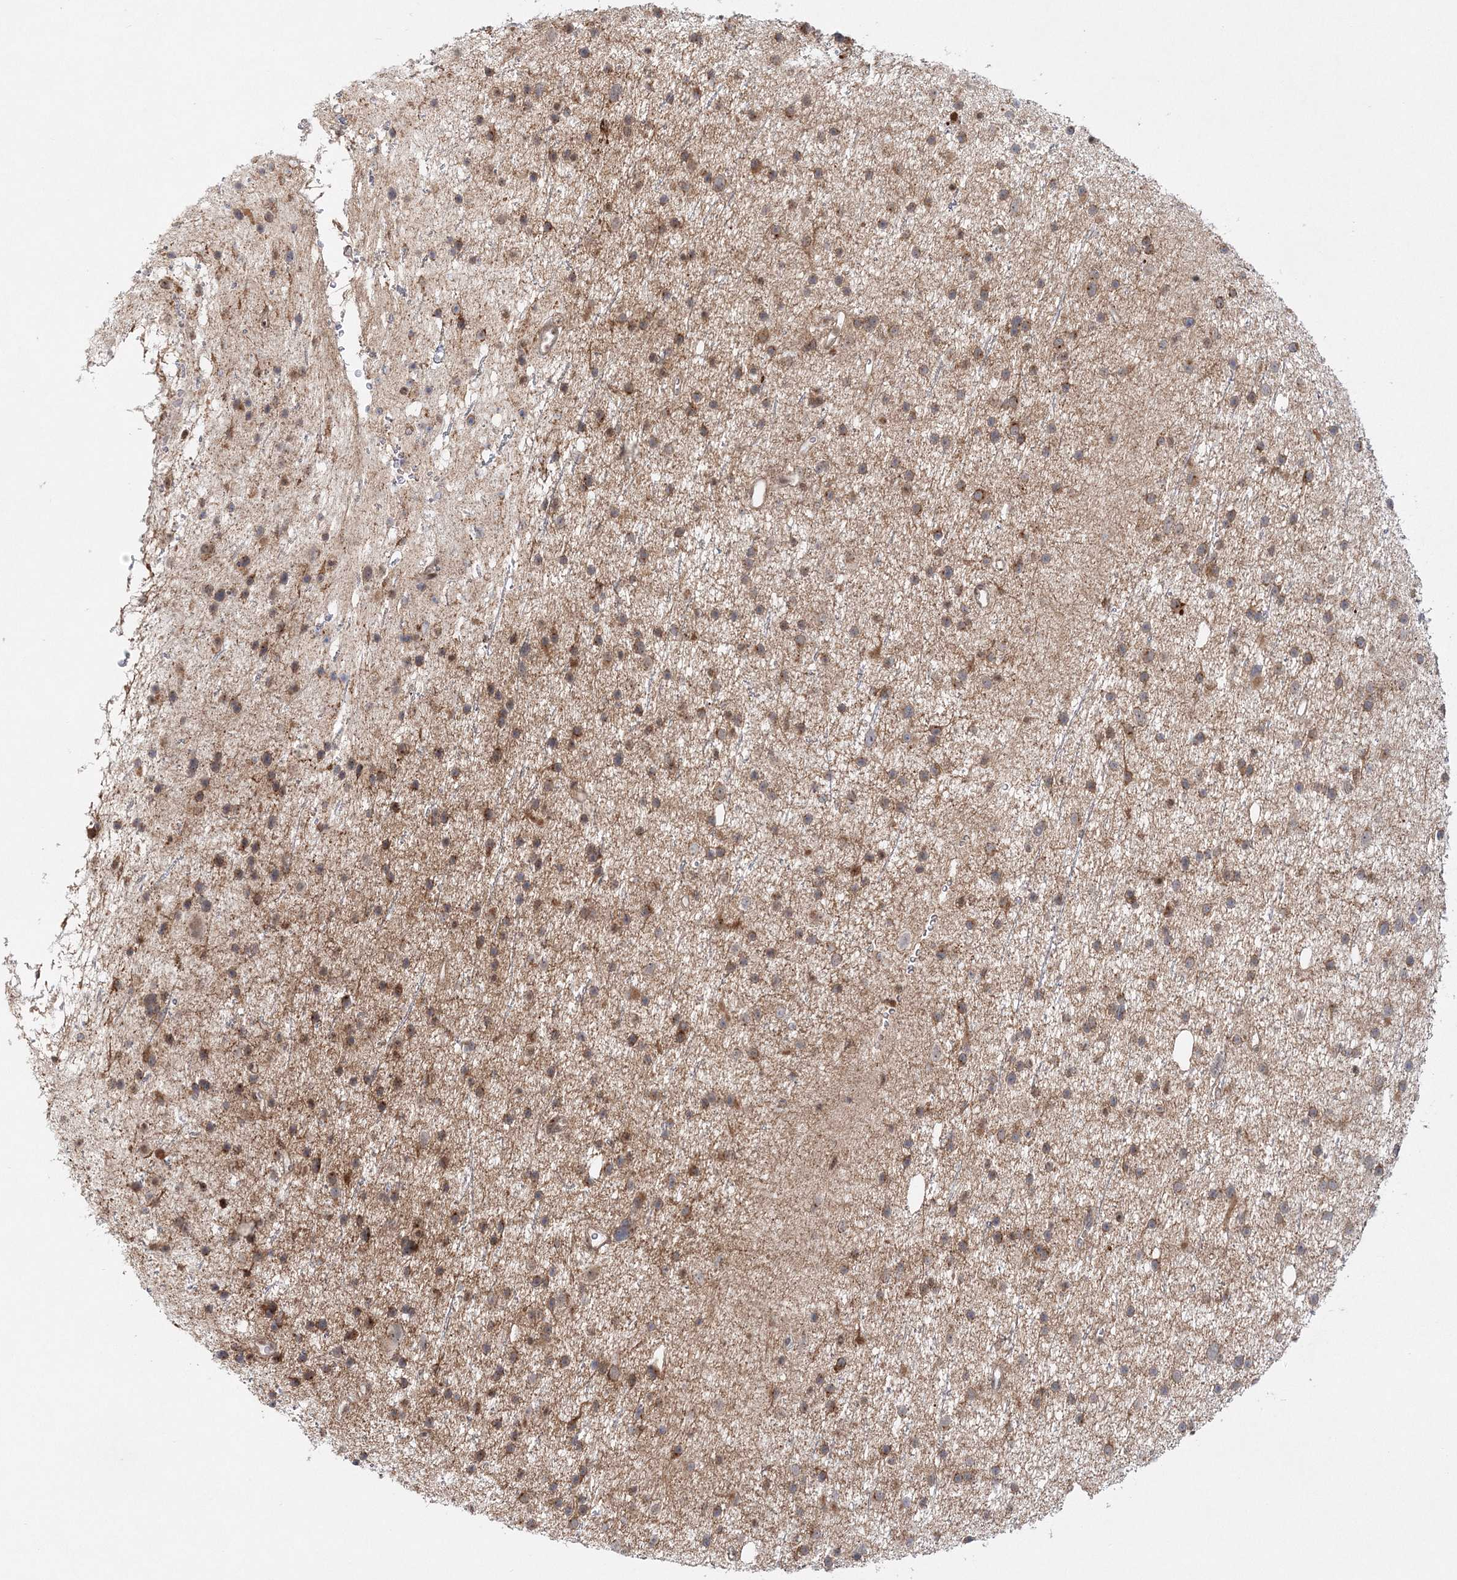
{"staining": {"intensity": "weak", "quantity": "25%-75%", "location": "cytoplasmic/membranous"}, "tissue": "glioma", "cell_type": "Tumor cells", "image_type": "cancer", "snomed": [{"axis": "morphology", "description": "Glioma, malignant, Low grade"}, {"axis": "topography", "description": "Cerebral cortex"}], "caption": "Immunohistochemical staining of human malignant glioma (low-grade) reveals weak cytoplasmic/membranous protein positivity in approximately 25%-75% of tumor cells.", "gene": "RAB11FIP2", "patient": {"sex": "female", "age": 39}}